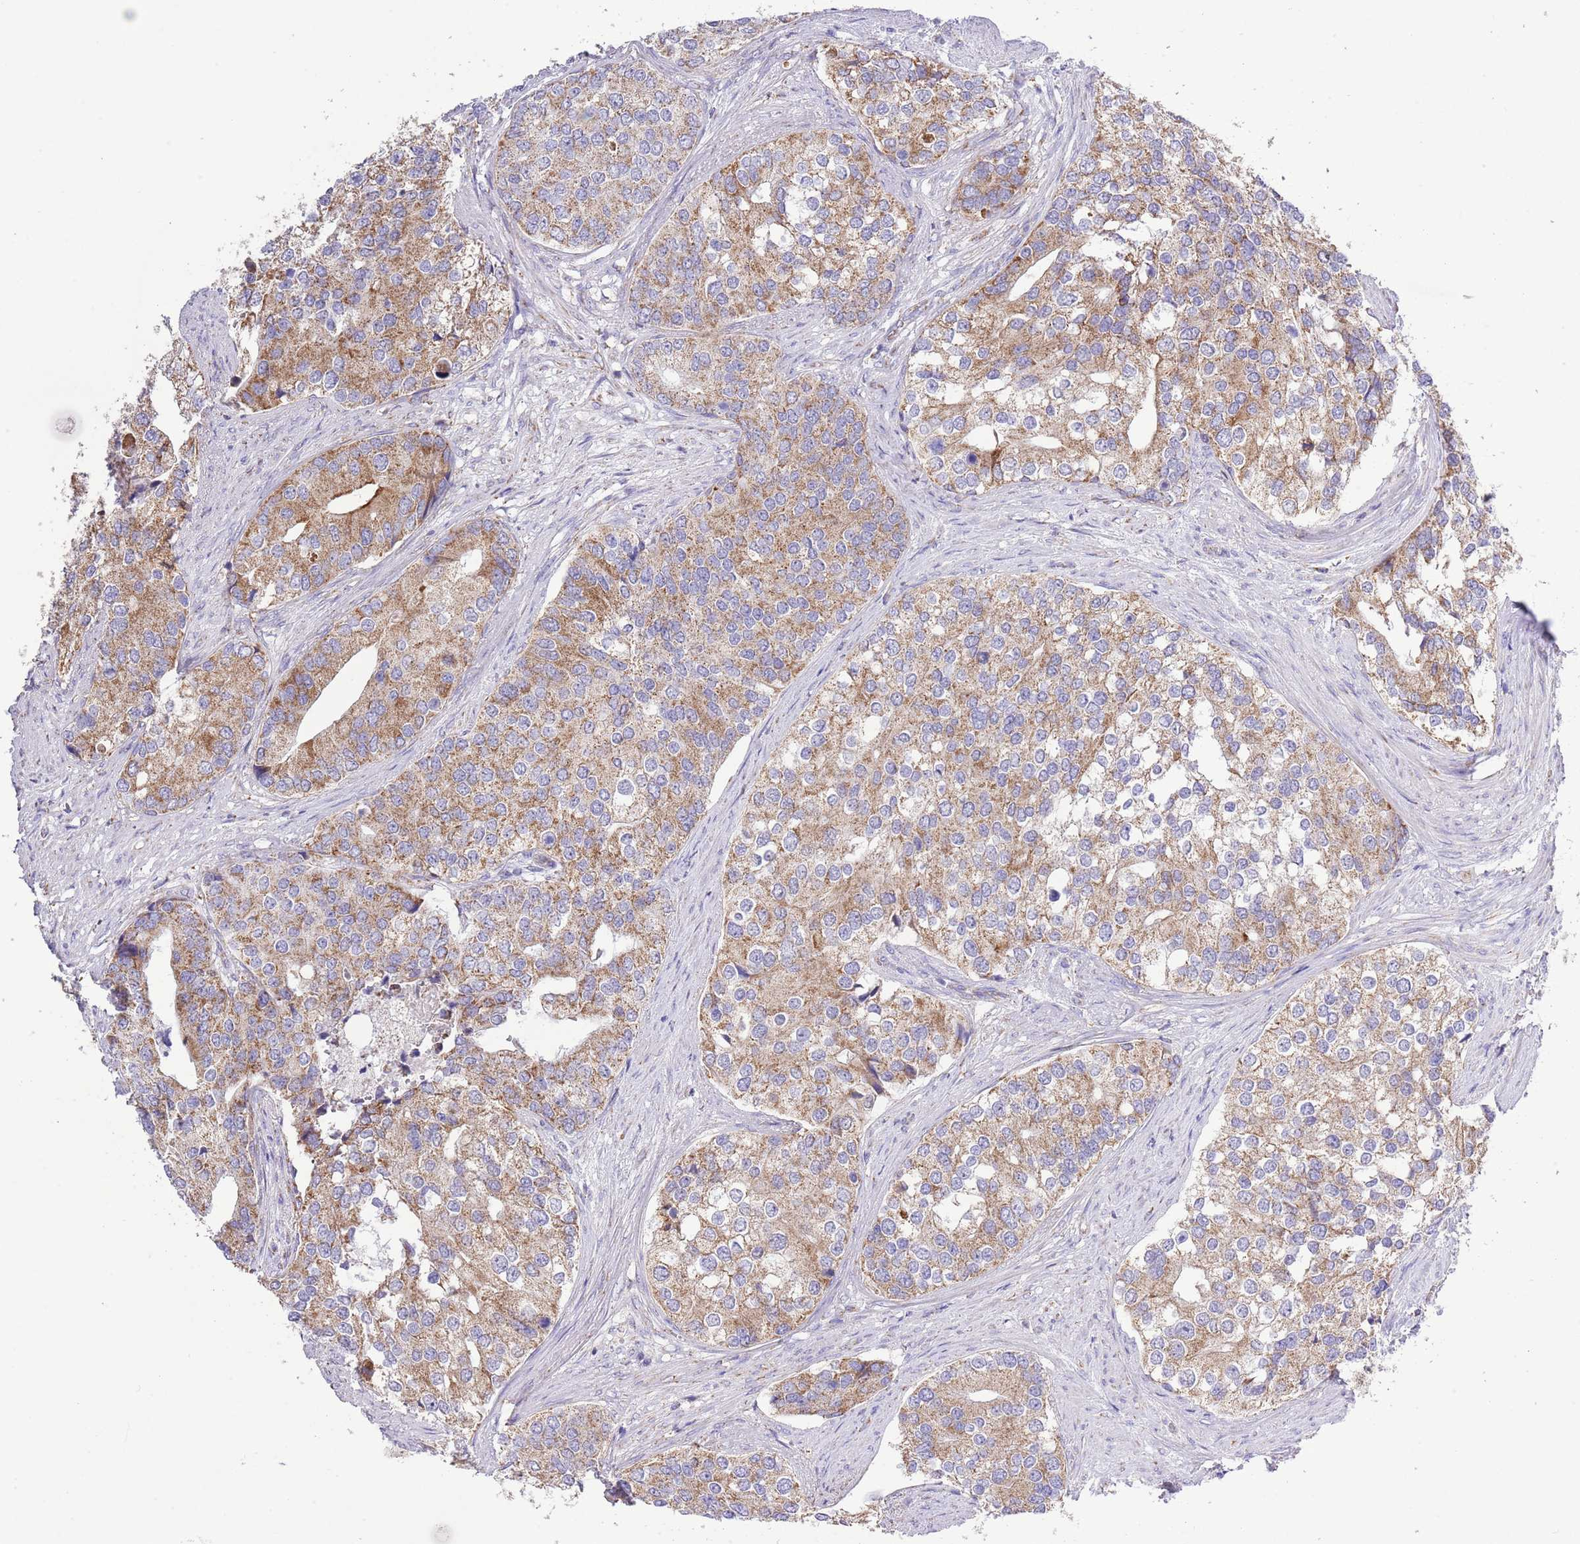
{"staining": {"intensity": "moderate", "quantity": ">75%", "location": "cytoplasmic/membranous"}, "tissue": "prostate cancer", "cell_type": "Tumor cells", "image_type": "cancer", "snomed": [{"axis": "morphology", "description": "Adenocarcinoma, High grade"}, {"axis": "topography", "description": "Prostate"}], "caption": "Protein expression analysis of human prostate cancer reveals moderate cytoplasmic/membranous staining in about >75% of tumor cells.", "gene": "TEKTIP1", "patient": {"sex": "male", "age": 62}}